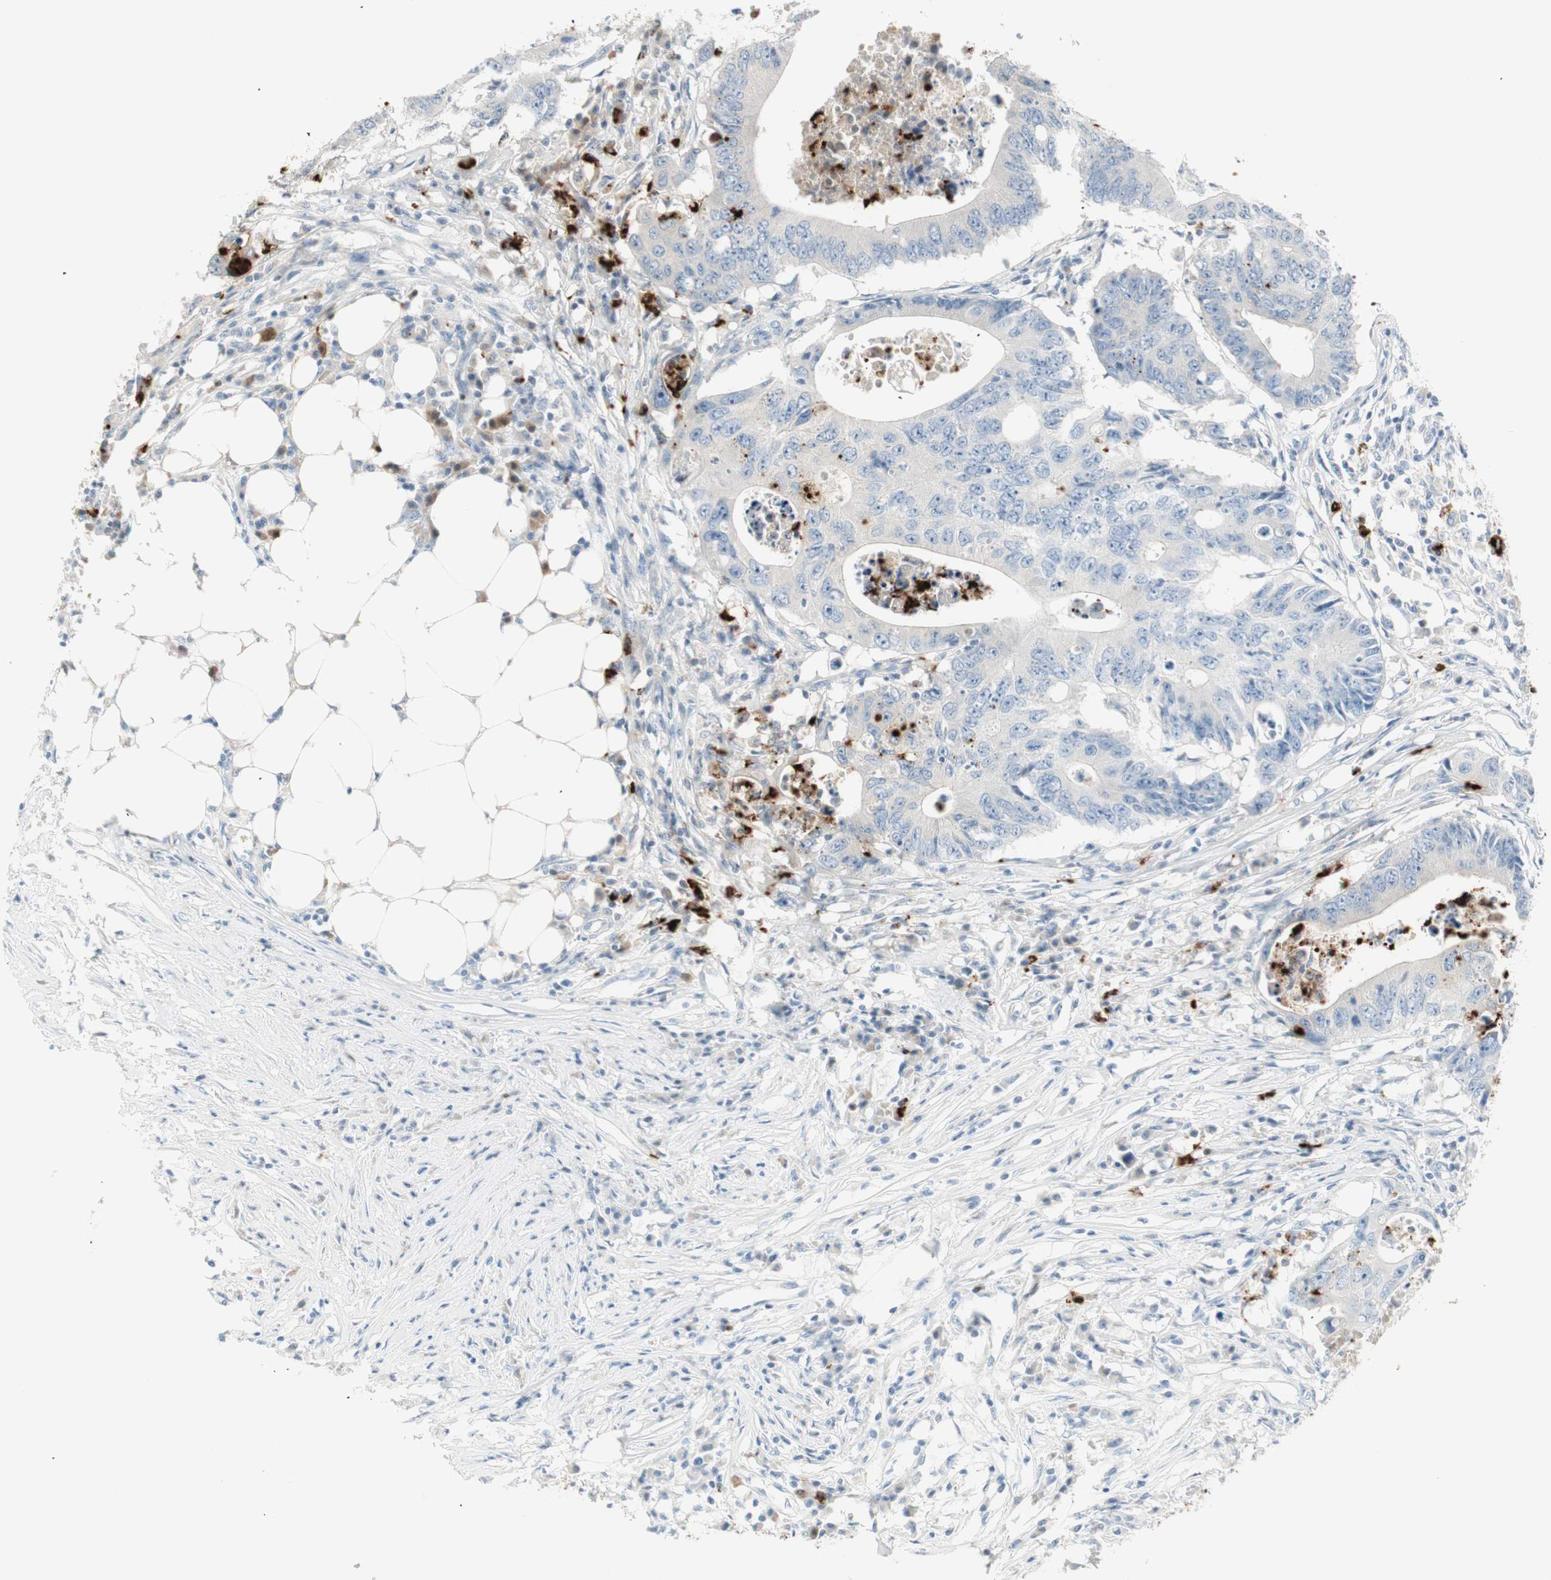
{"staining": {"intensity": "negative", "quantity": "none", "location": "none"}, "tissue": "colorectal cancer", "cell_type": "Tumor cells", "image_type": "cancer", "snomed": [{"axis": "morphology", "description": "Adenocarcinoma, NOS"}, {"axis": "topography", "description": "Colon"}], "caption": "Immunohistochemistry image of neoplastic tissue: colorectal adenocarcinoma stained with DAB reveals no significant protein expression in tumor cells.", "gene": "PRTN3", "patient": {"sex": "male", "age": 71}}